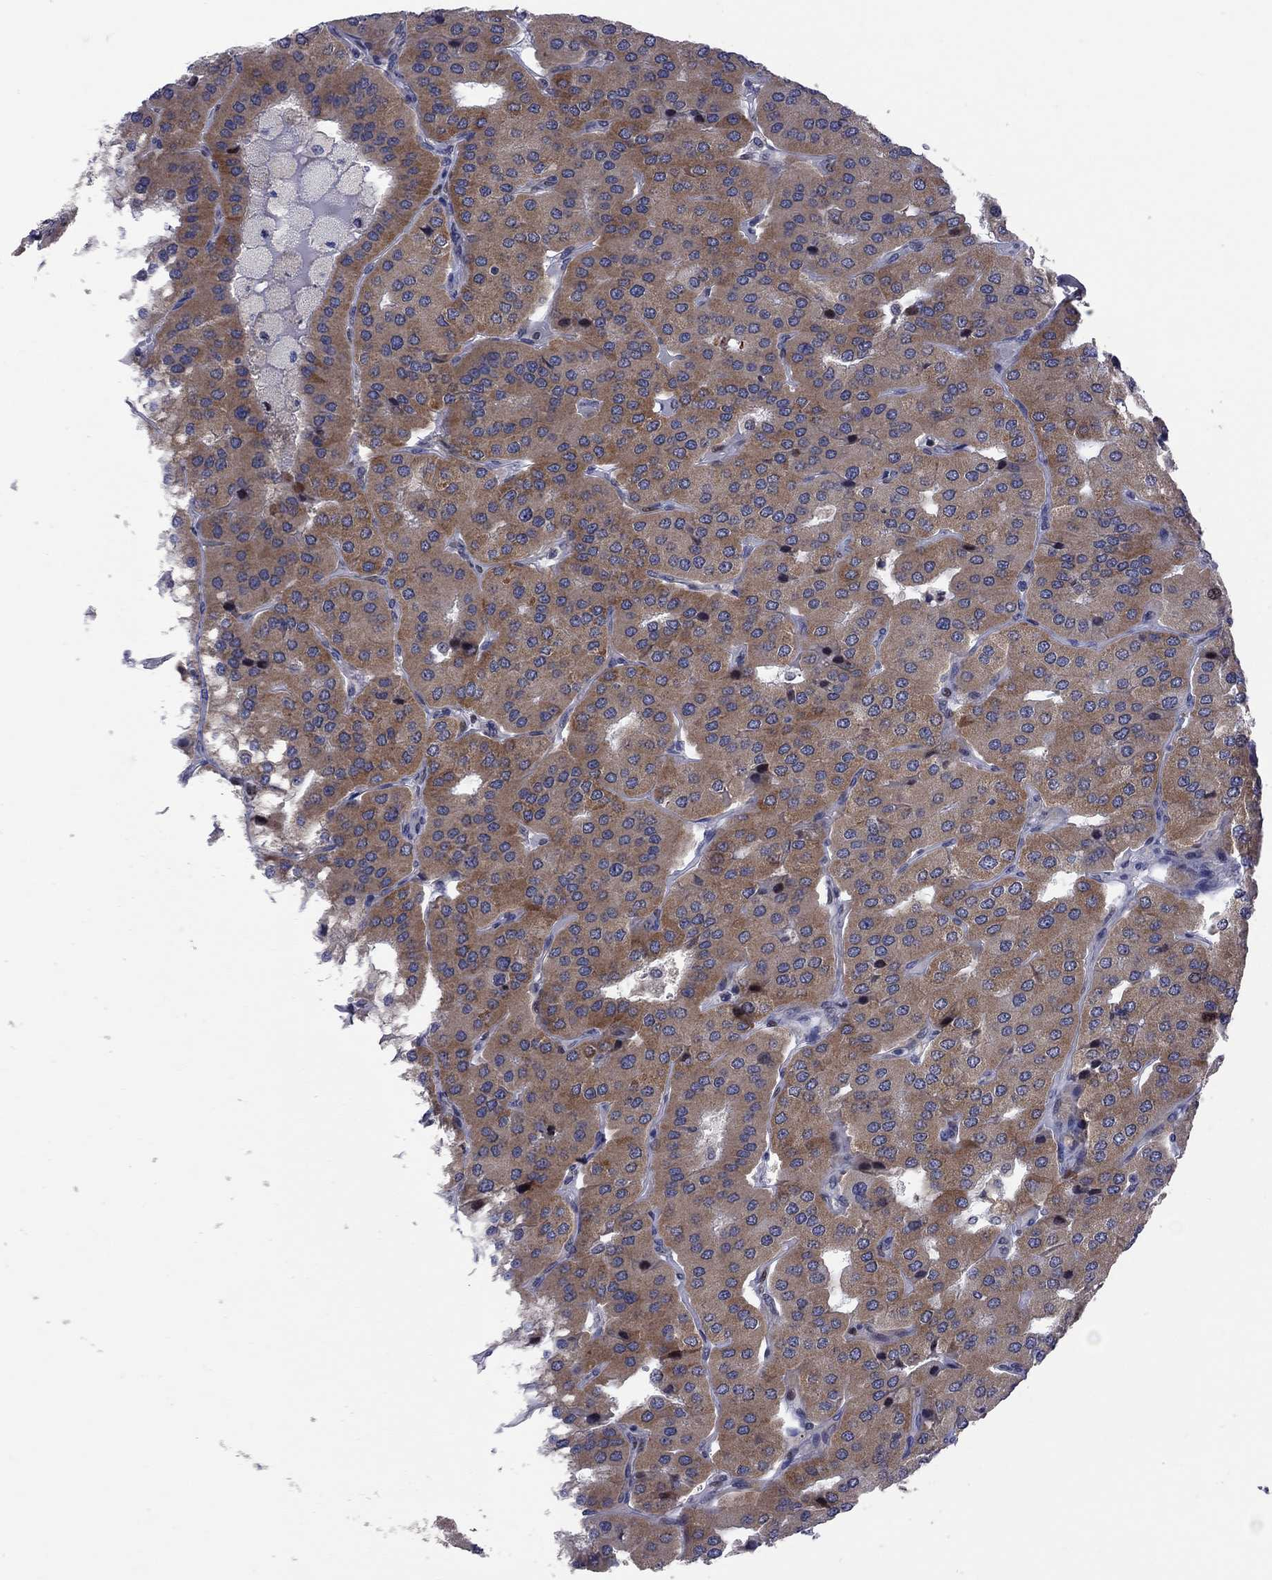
{"staining": {"intensity": "moderate", "quantity": ">75%", "location": "cytoplasmic/membranous"}, "tissue": "parathyroid gland", "cell_type": "Glandular cells", "image_type": "normal", "snomed": [{"axis": "morphology", "description": "Normal tissue, NOS"}, {"axis": "morphology", "description": "Adenoma, NOS"}, {"axis": "topography", "description": "Parathyroid gland"}], "caption": "Human parathyroid gland stained with a brown dye shows moderate cytoplasmic/membranous positive positivity in about >75% of glandular cells.", "gene": "CNOT11", "patient": {"sex": "female", "age": 86}}